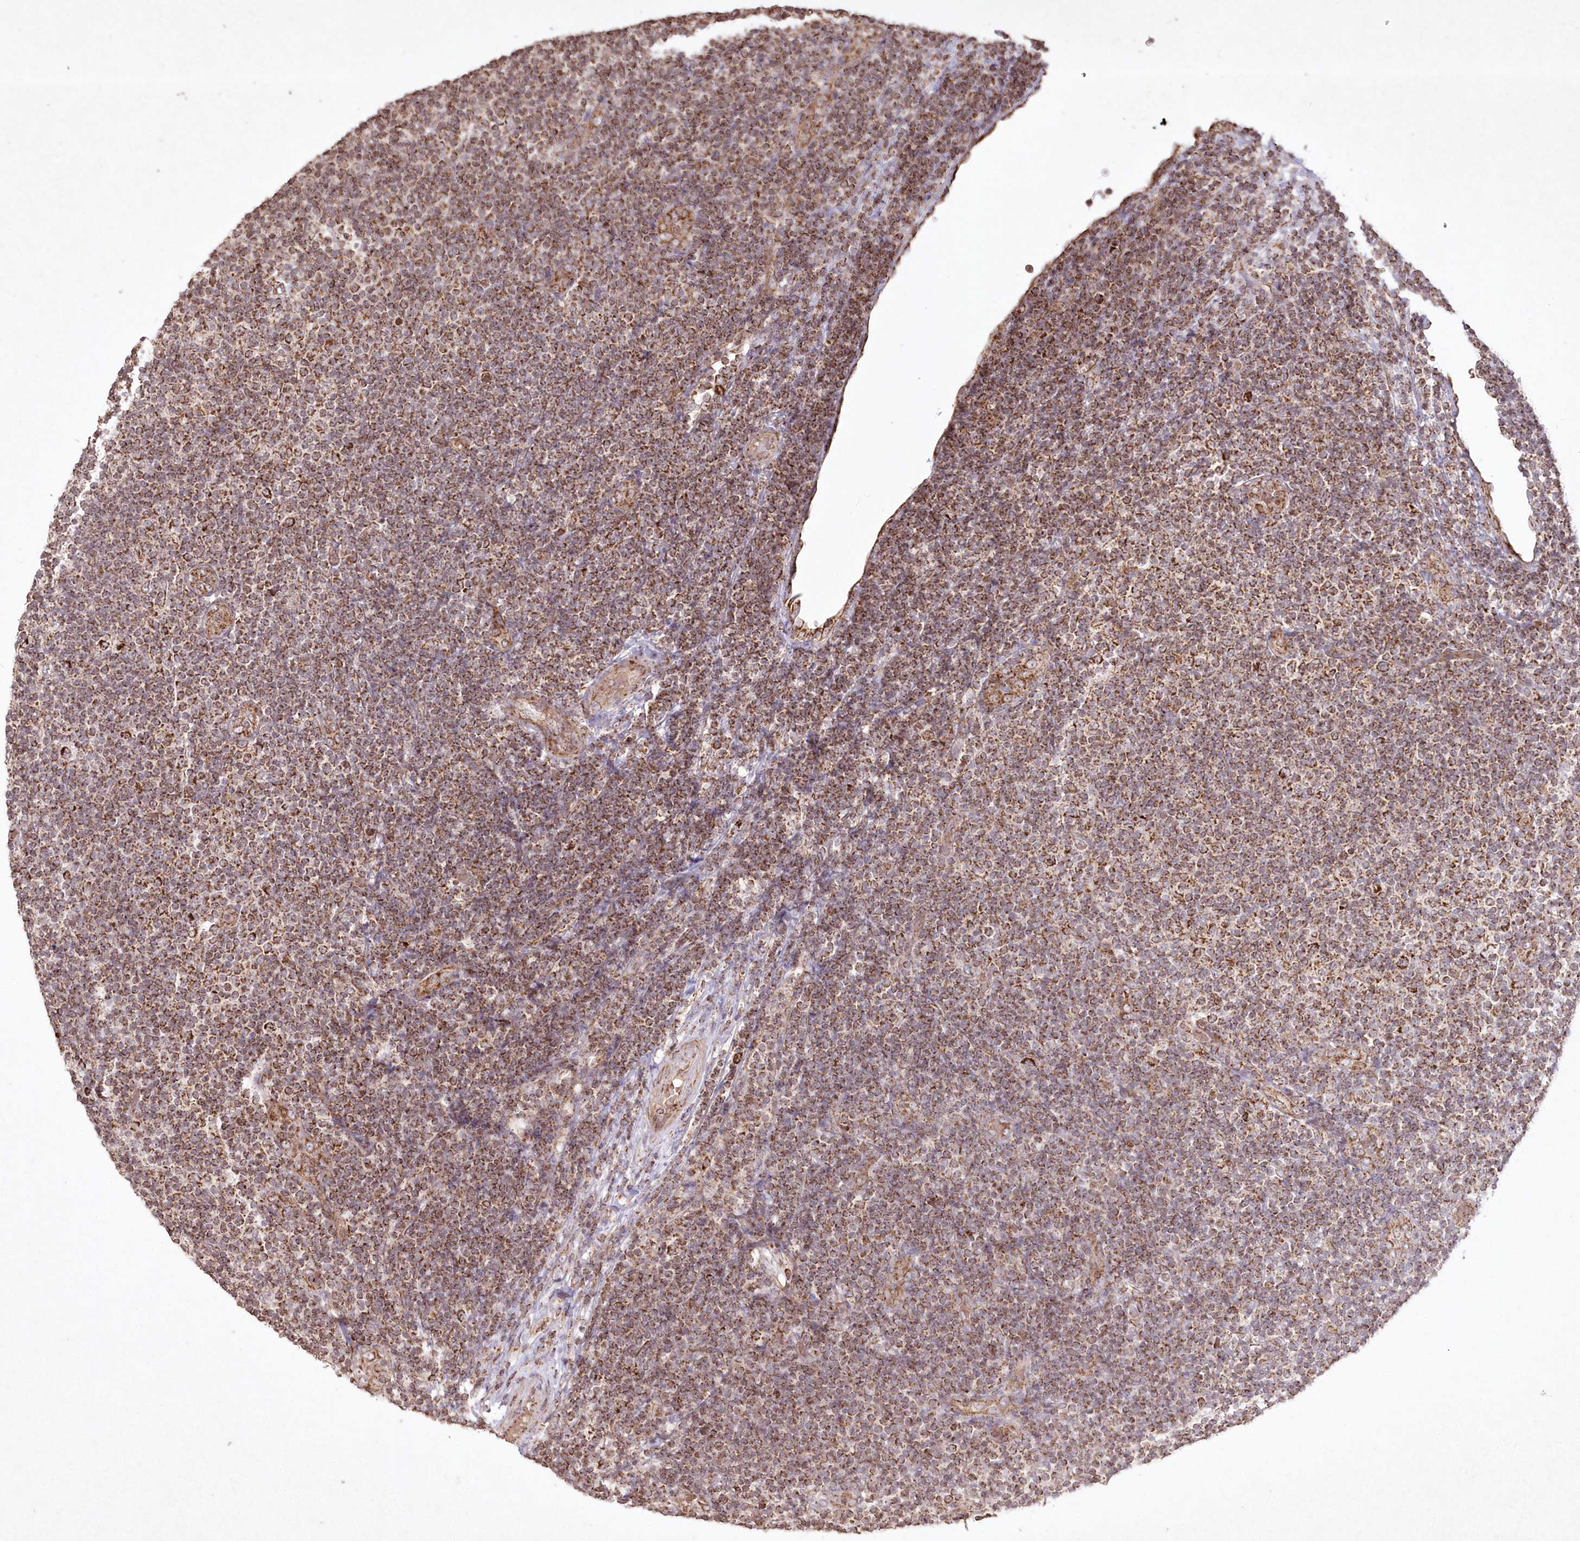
{"staining": {"intensity": "strong", "quantity": "25%-75%", "location": "cytoplasmic/membranous"}, "tissue": "lymphoma", "cell_type": "Tumor cells", "image_type": "cancer", "snomed": [{"axis": "morphology", "description": "Malignant lymphoma, non-Hodgkin's type, Low grade"}, {"axis": "topography", "description": "Lymph node"}], "caption": "Immunohistochemical staining of human low-grade malignant lymphoma, non-Hodgkin's type shows strong cytoplasmic/membranous protein staining in approximately 25%-75% of tumor cells.", "gene": "LRPPRC", "patient": {"sex": "male", "age": 83}}